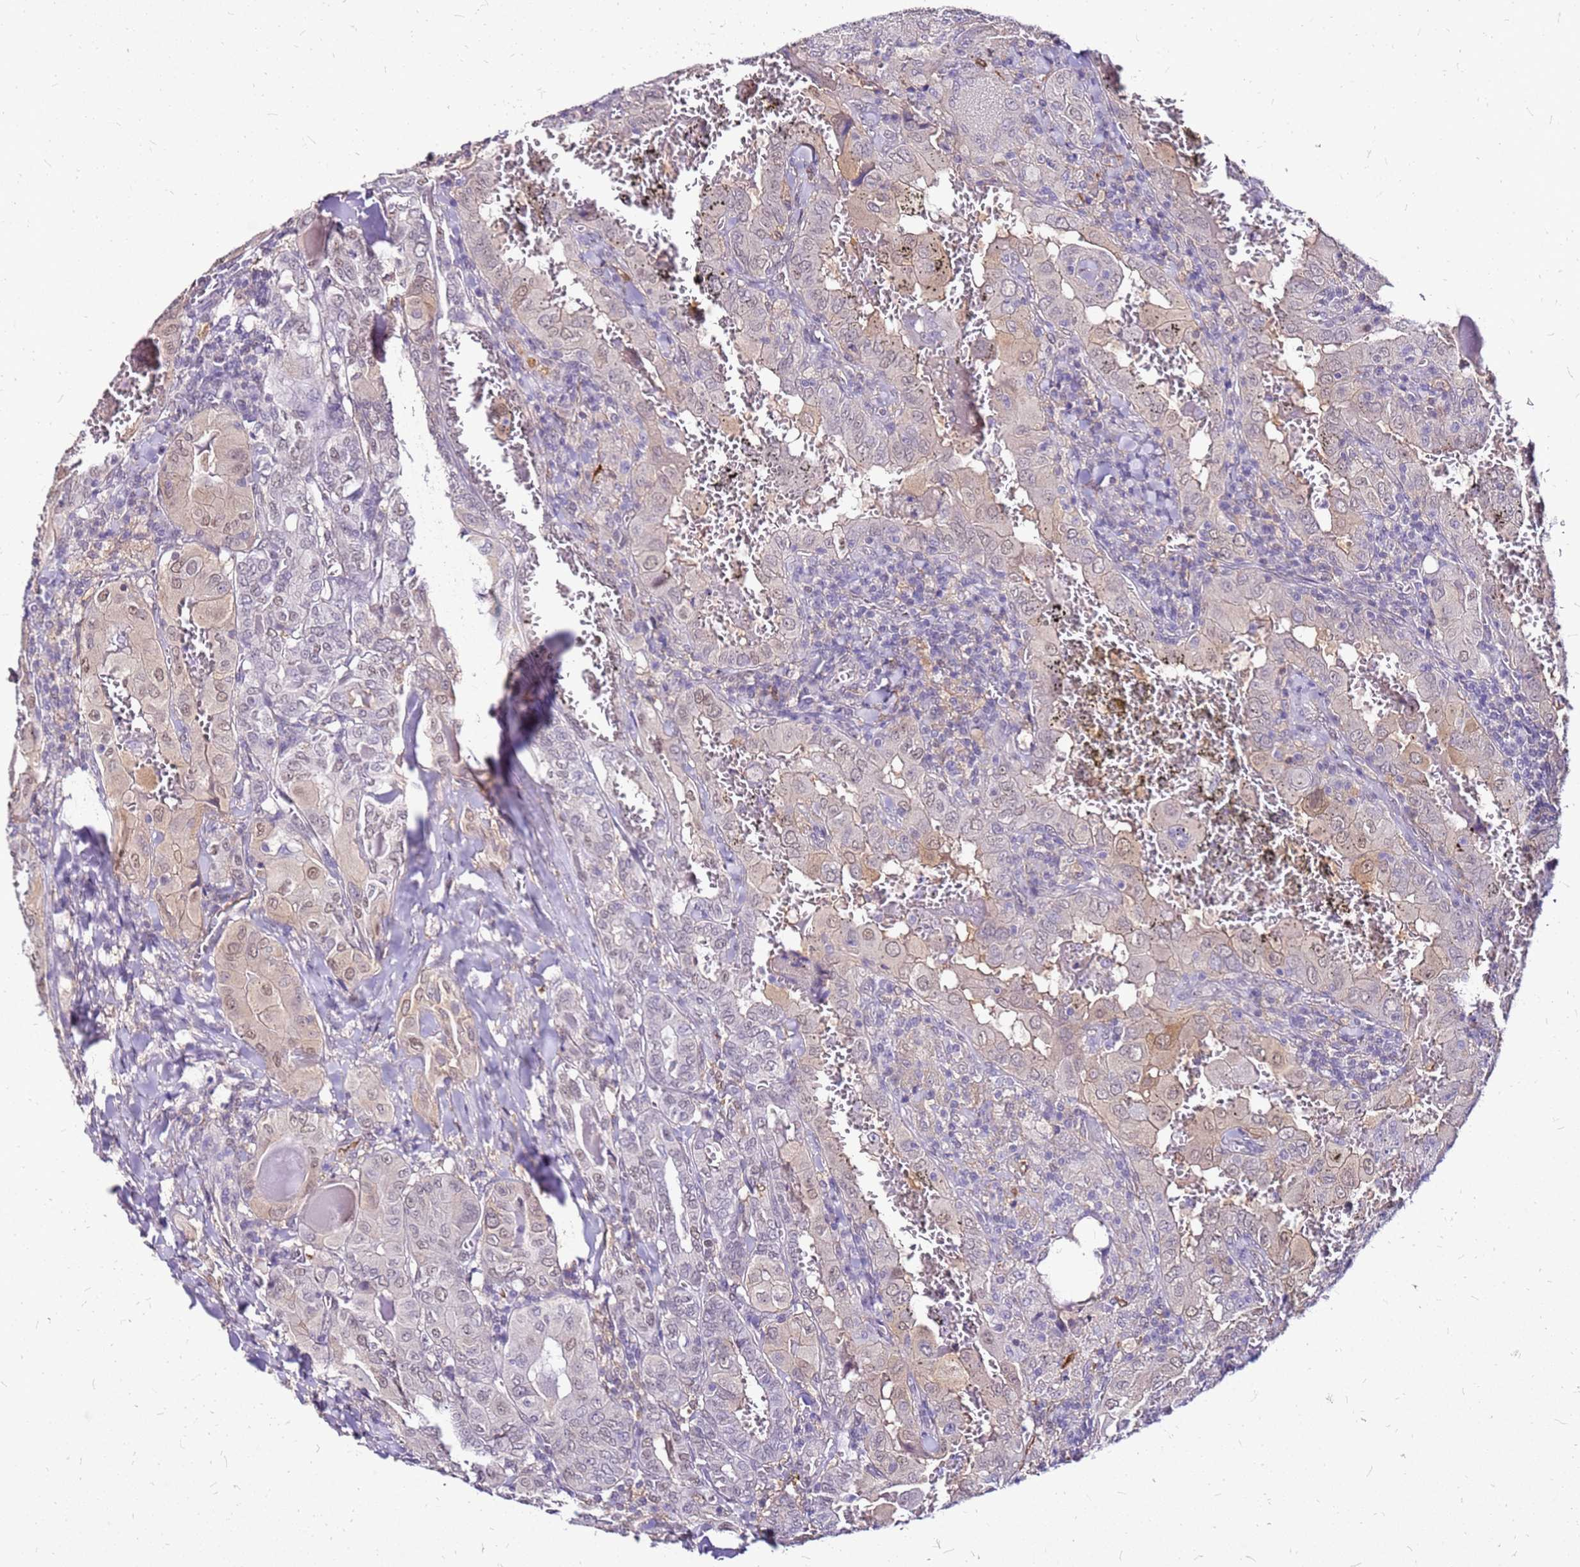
{"staining": {"intensity": "weak", "quantity": "<25%", "location": "nuclear"}, "tissue": "thyroid cancer", "cell_type": "Tumor cells", "image_type": "cancer", "snomed": [{"axis": "morphology", "description": "Papillary adenocarcinoma, NOS"}, {"axis": "topography", "description": "Thyroid gland"}], "caption": "Histopathology image shows no significant protein expression in tumor cells of thyroid papillary adenocarcinoma.", "gene": "ALDH1A3", "patient": {"sex": "female", "age": 72}}